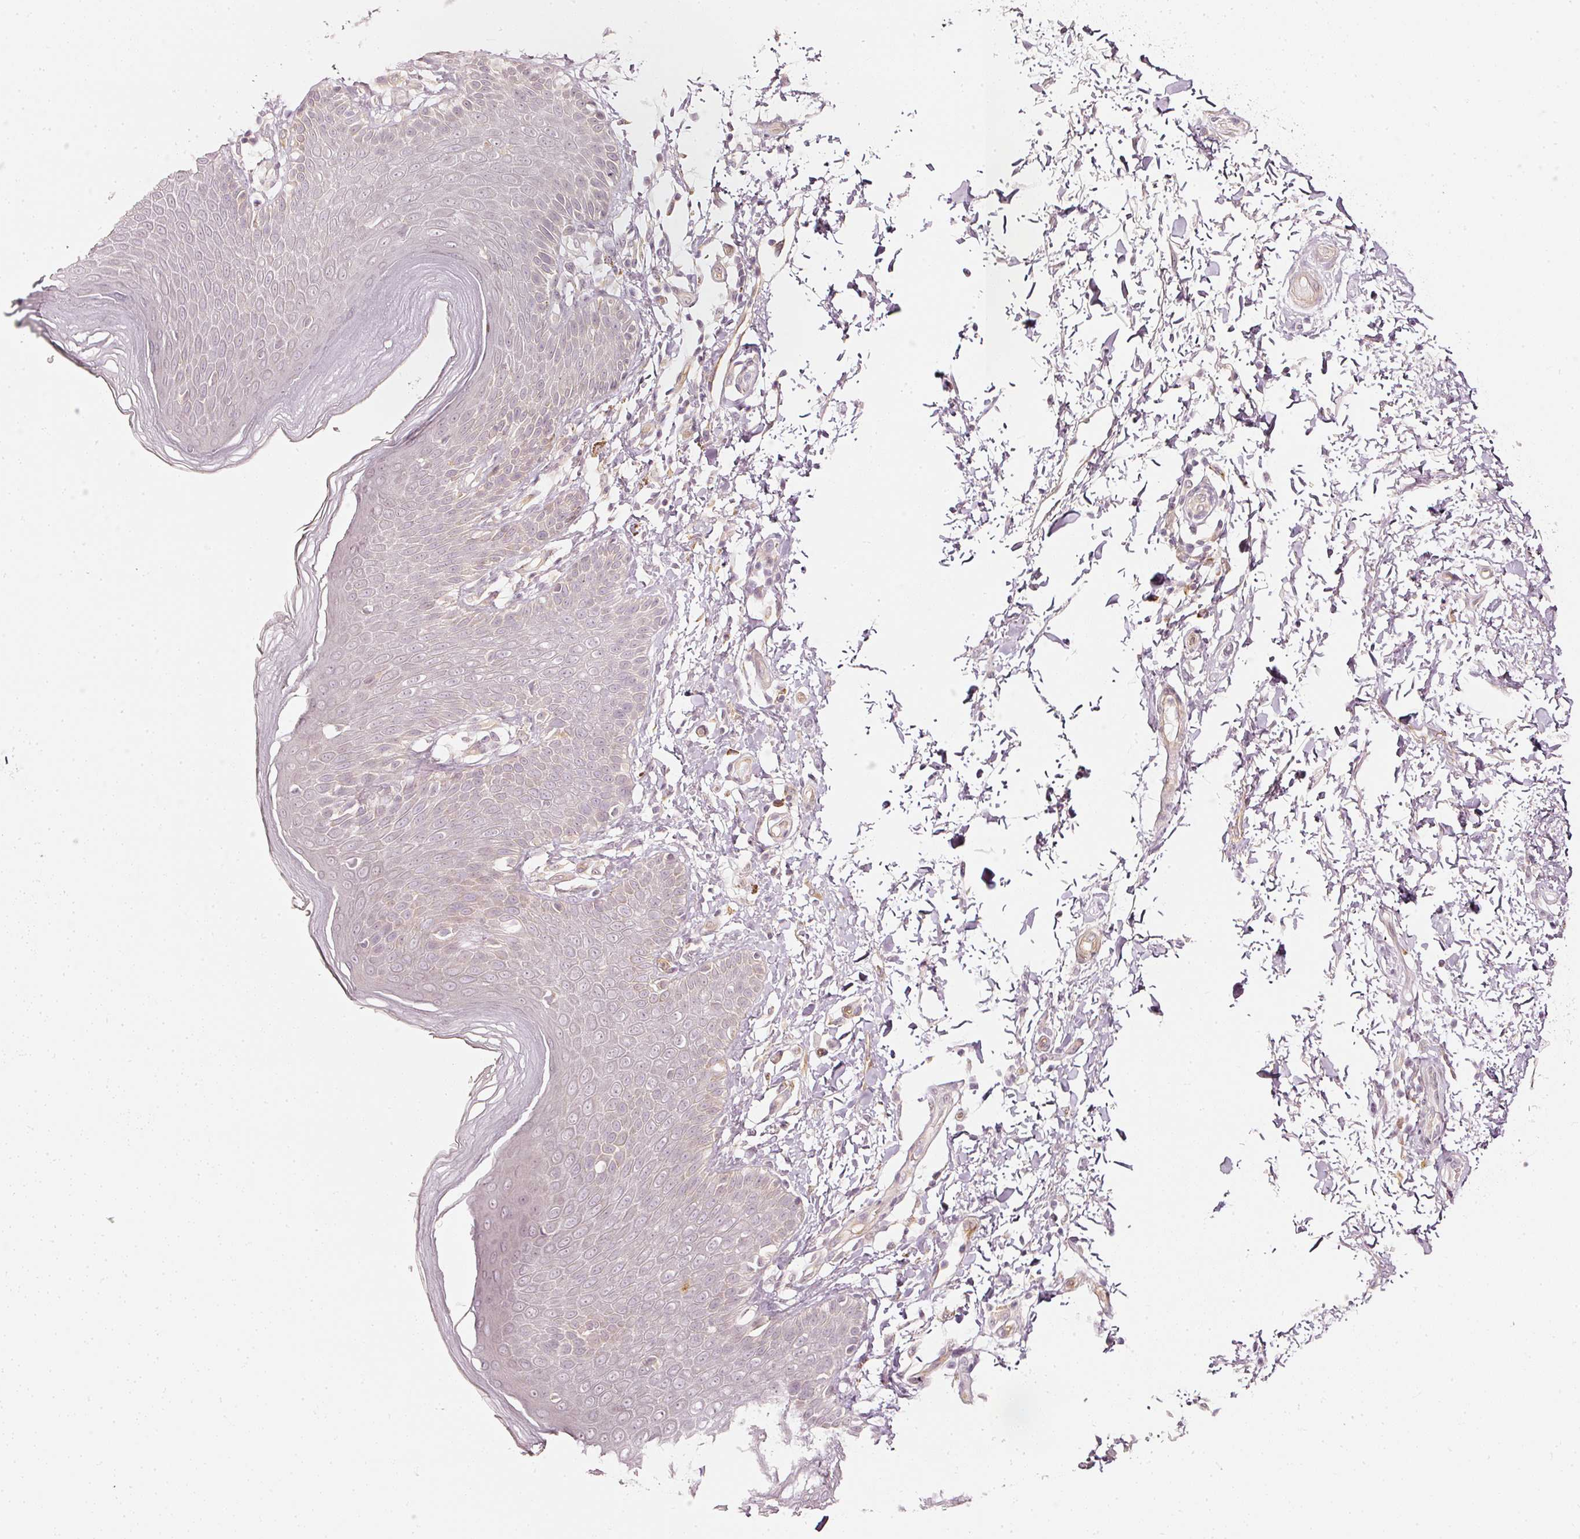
{"staining": {"intensity": "negative", "quantity": "none", "location": "none"}, "tissue": "skin", "cell_type": "Epidermal cells", "image_type": "normal", "snomed": [{"axis": "morphology", "description": "Normal tissue, NOS"}, {"axis": "topography", "description": "Peripheral nerve tissue"}], "caption": "Immunohistochemical staining of benign human skin exhibits no significant positivity in epidermal cells. (Immunohistochemistry, brightfield microscopy, high magnification).", "gene": "DRD2", "patient": {"sex": "male", "age": 51}}